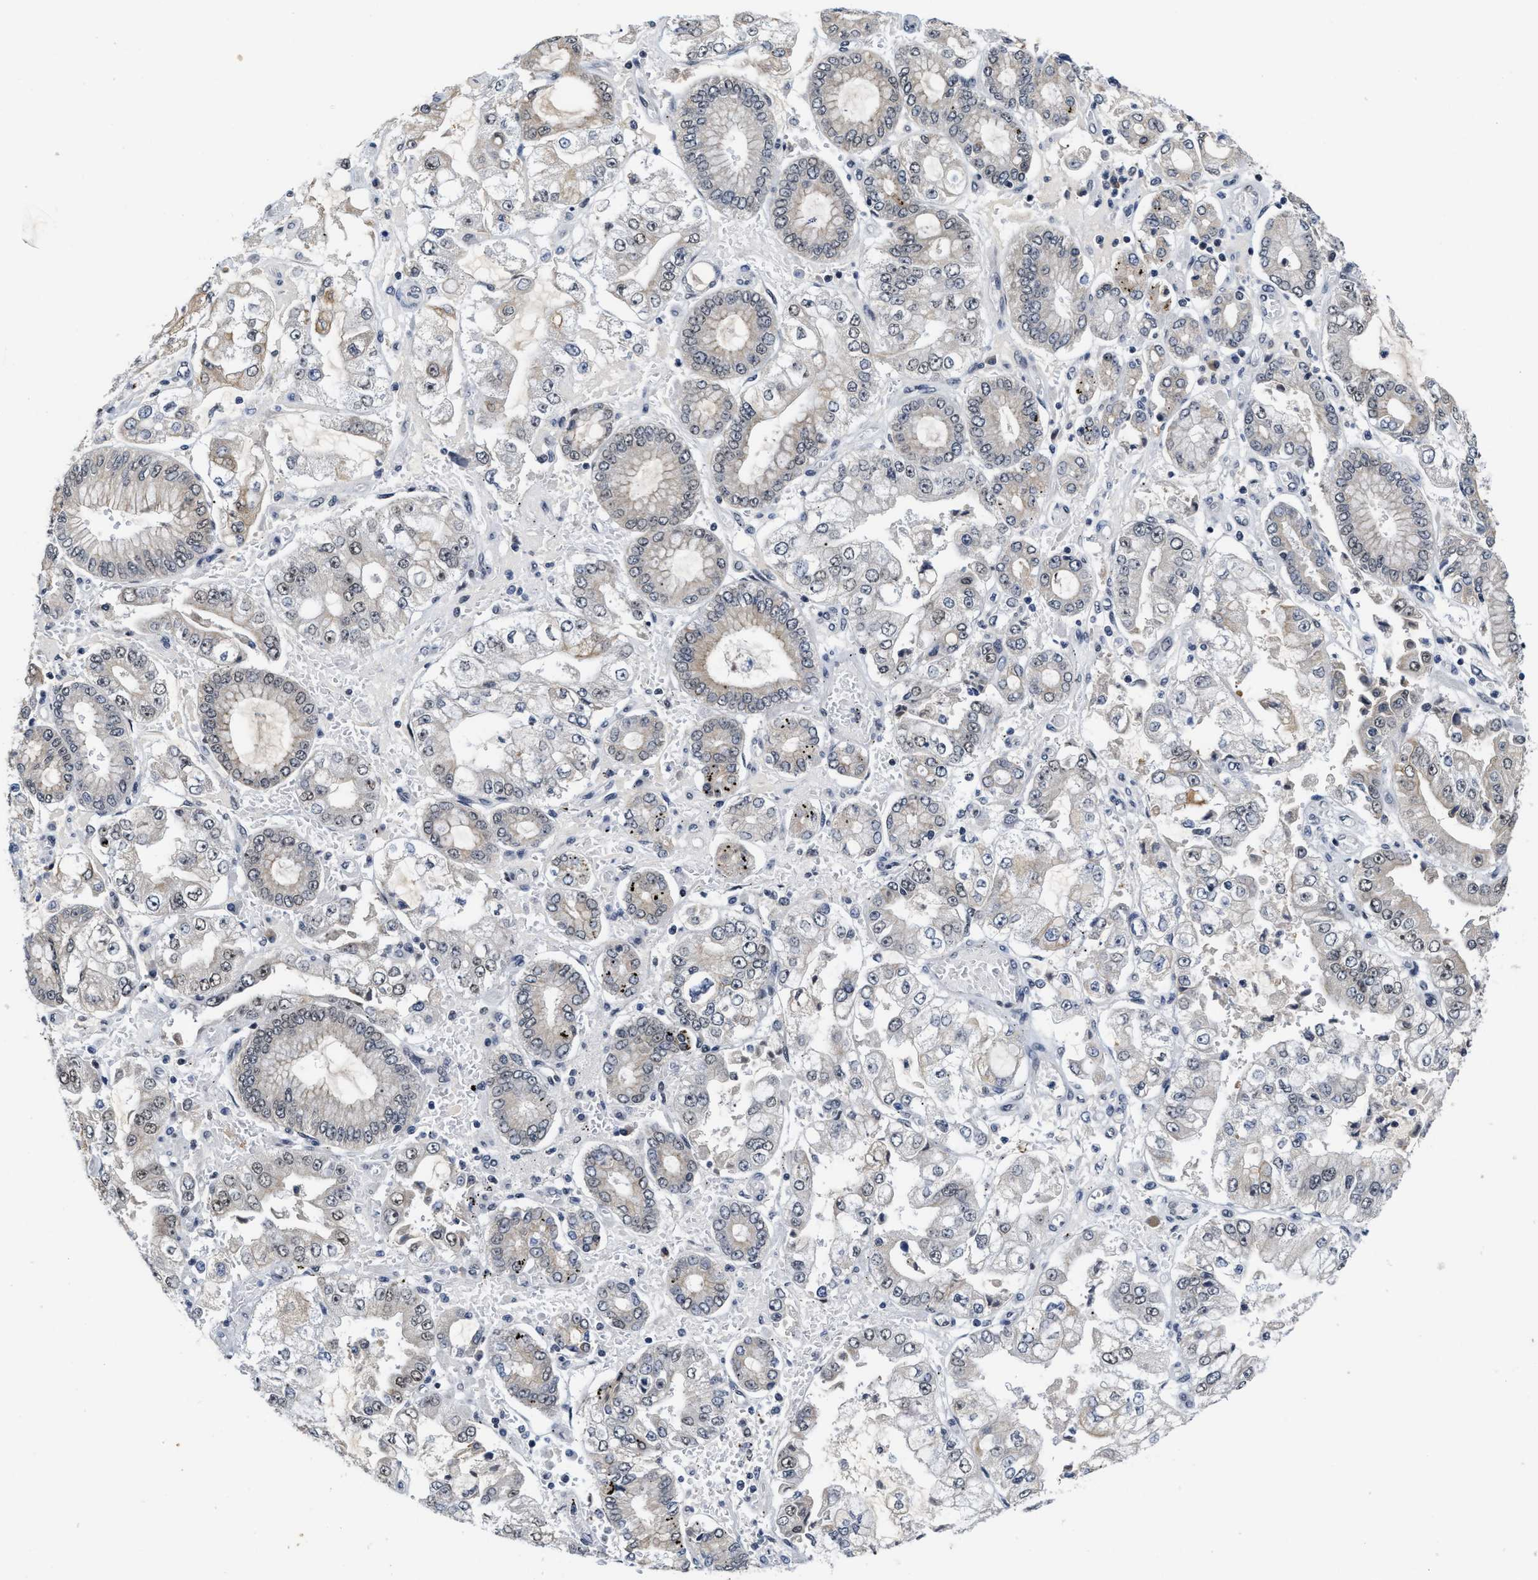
{"staining": {"intensity": "weak", "quantity": "<25%", "location": "cytoplasmic/membranous"}, "tissue": "stomach cancer", "cell_type": "Tumor cells", "image_type": "cancer", "snomed": [{"axis": "morphology", "description": "Adenocarcinoma, NOS"}, {"axis": "topography", "description": "Stomach"}], "caption": "This is a image of immunohistochemistry (IHC) staining of stomach cancer, which shows no positivity in tumor cells.", "gene": "INIP", "patient": {"sex": "male", "age": 76}}